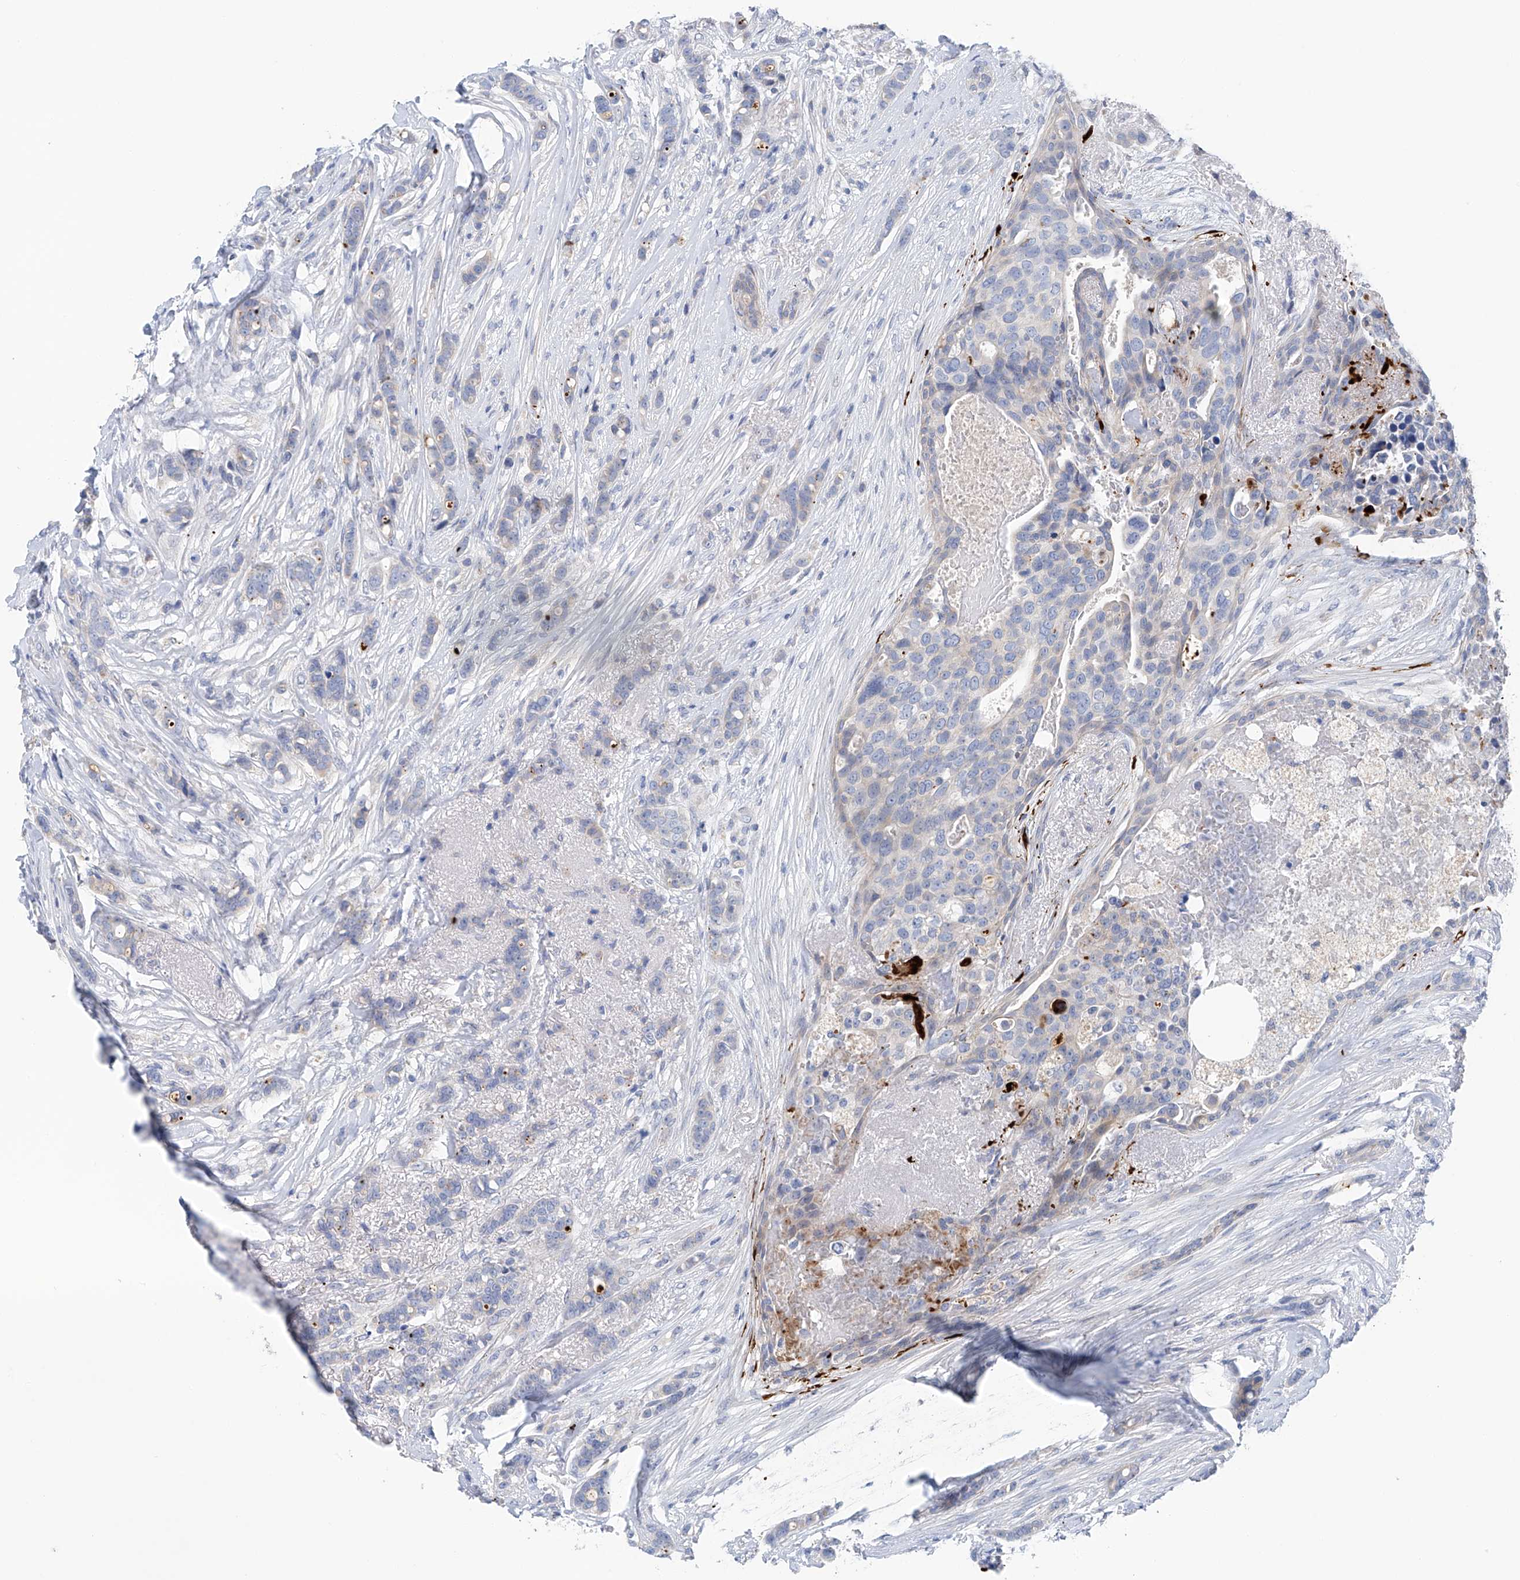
{"staining": {"intensity": "negative", "quantity": "none", "location": "none"}, "tissue": "breast cancer", "cell_type": "Tumor cells", "image_type": "cancer", "snomed": [{"axis": "morphology", "description": "Lobular carcinoma"}, {"axis": "topography", "description": "Breast"}], "caption": "High magnification brightfield microscopy of breast lobular carcinoma stained with DAB (3,3'-diaminobenzidine) (brown) and counterstained with hematoxylin (blue): tumor cells show no significant positivity.", "gene": "CEP85L", "patient": {"sex": "female", "age": 51}}